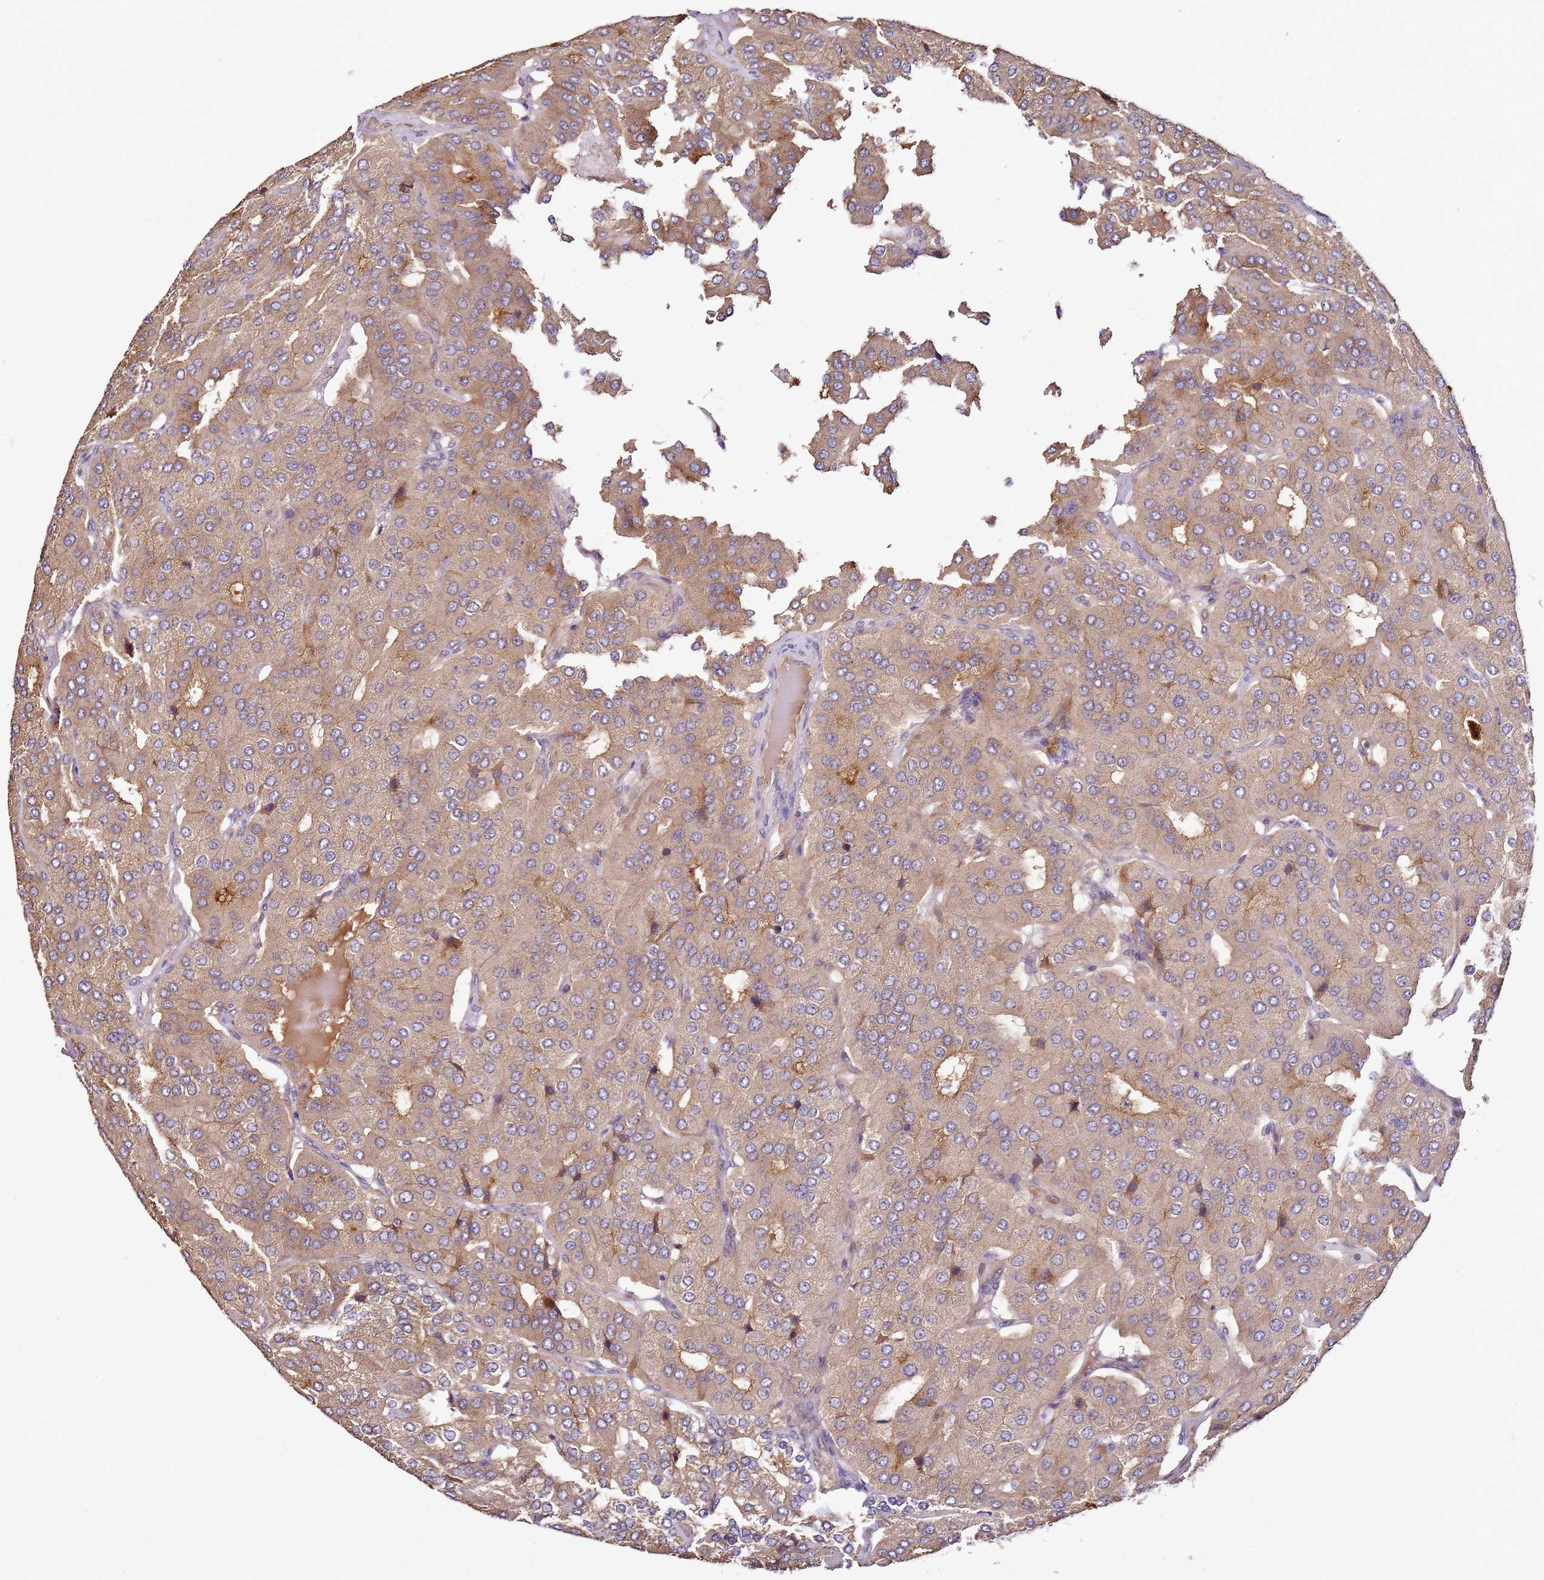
{"staining": {"intensity": "moderate", "quantity": ">75%", "location": "cytoplasmic/membranous"}, "tissue": "parathyroid gland", "cell_type": "Glandular cells", "image_type": "normal", "snomed": [{"axis": "morphology", "description": "Normal tissue, NOS"}, {"axis": "morphology", "description": "Adenoma, NOS"}, {"axis": "topography", "description": "Parathyroid gland"}], "caption": "This image reveals benign parathyroid gland stained with immunohistochemistry (IHC) to label a protein in brown. The cytoplasmic/membranous of glandular cells show moderate positivity for the protein. Nuclei are counter-stained blue.", "gene": "DDX27", "patient": {"sex": "female", "age": 86}}